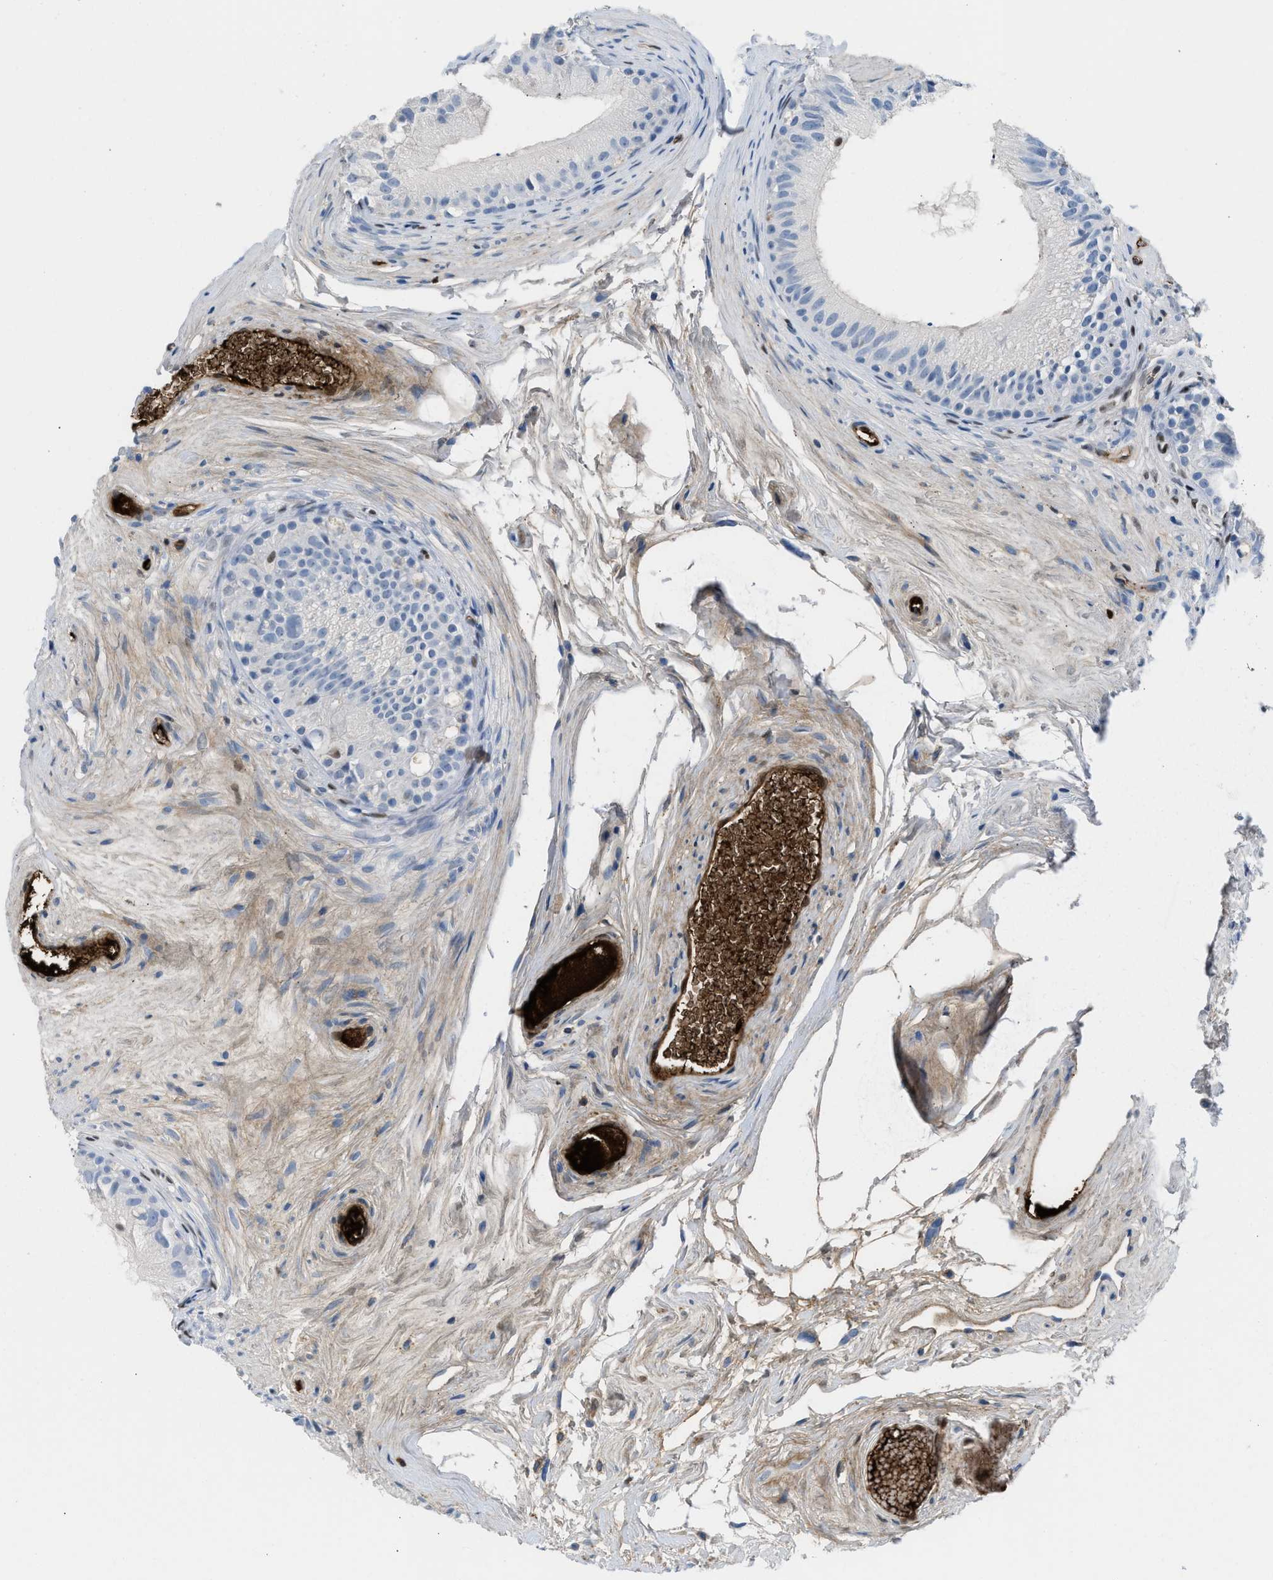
{"staining": {"intensity": "negative", "quantity": "none", "location": "none"}, "tissue": "epididymis", "cell_type": "Glandular cells", "image_type": "normal", "snomed": [{"axis": "morphology", "description": "Normal tissue, NOS"}, {"axis": "topography", "description": "Epididymis"}], "caption": "Epididymis was stained to show a protein in brown. There is no significant positivity in glandular cells. (DAB (3,3'-diaminobenzidine) immunohistochemistry, high magnification).", "gene": "LEF1", "patient": {"sex": "male", "age": 56}}